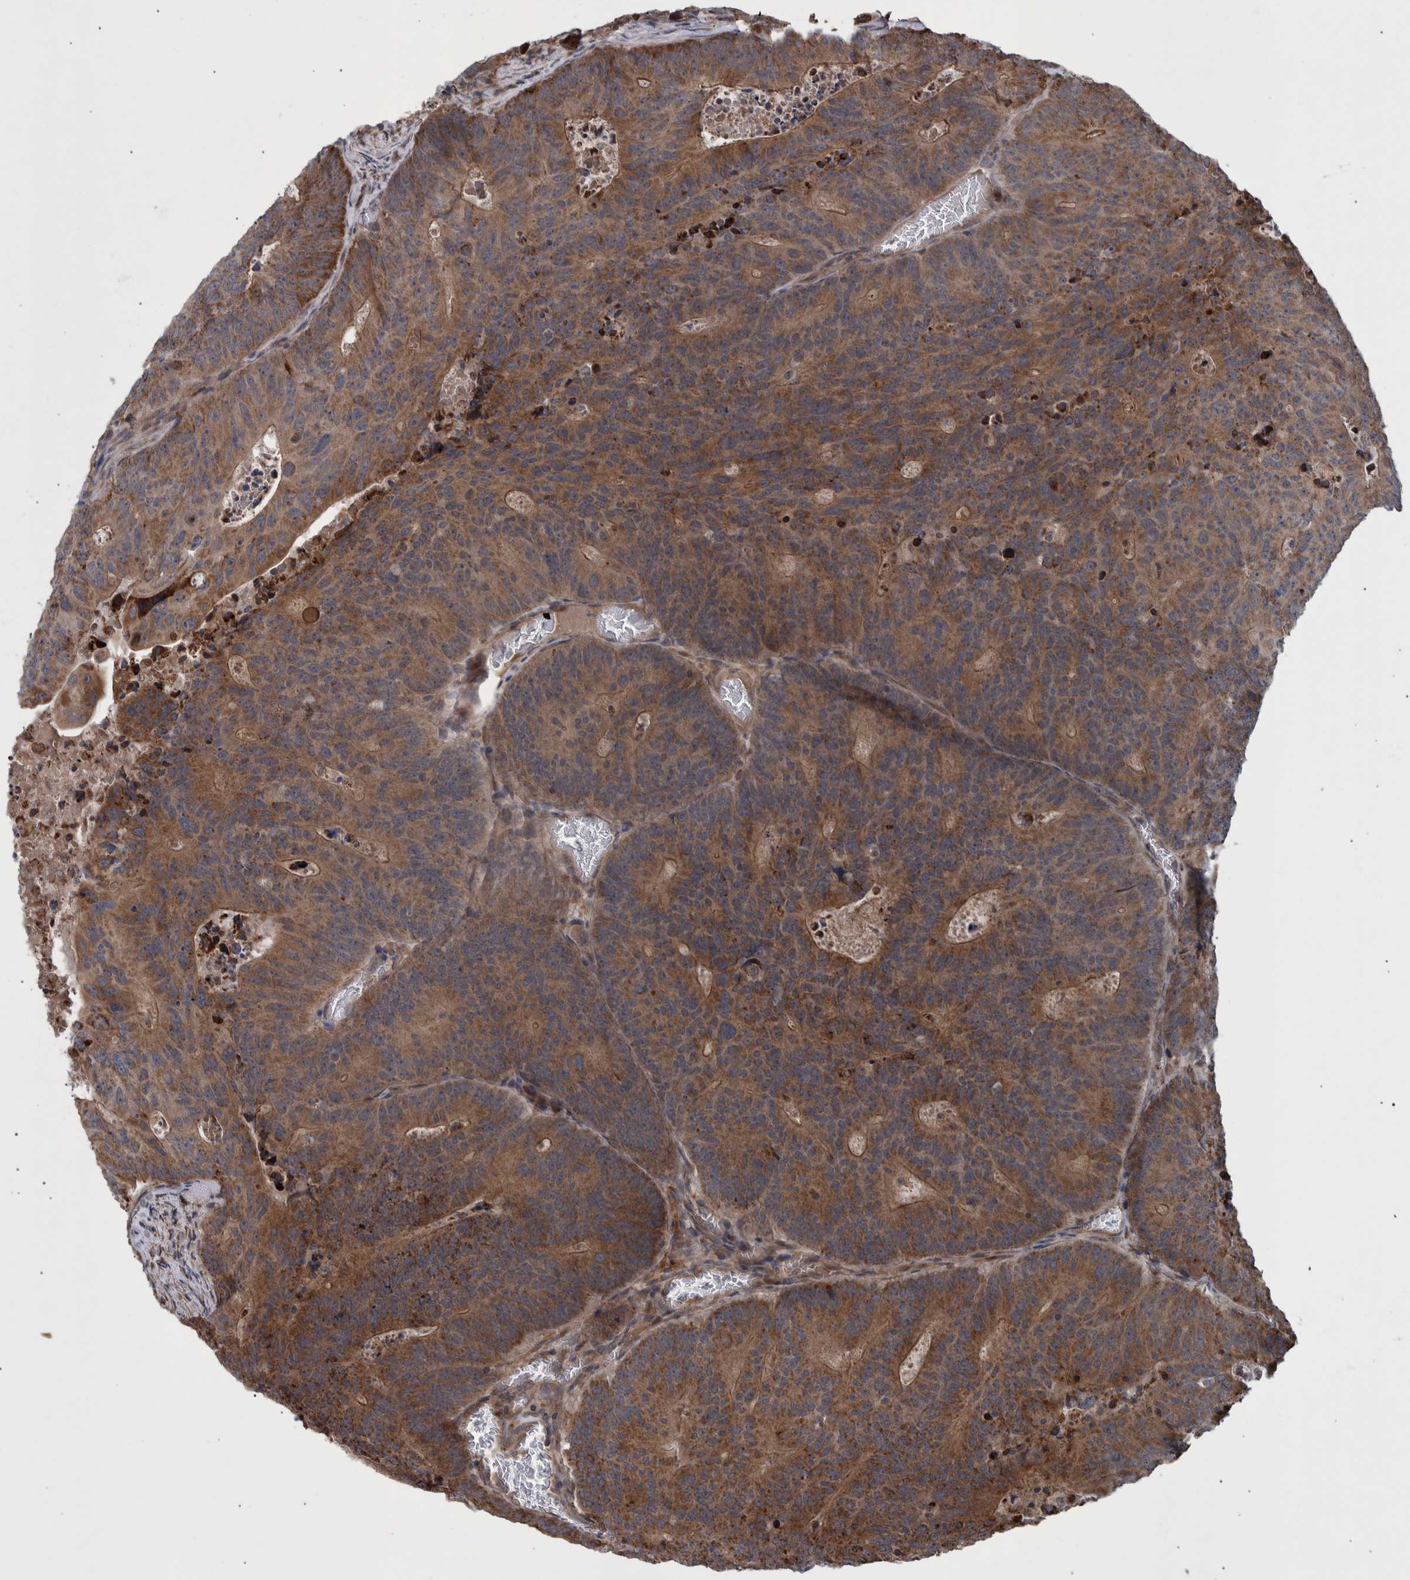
{"staining": {"intensity": "moderate", "quantity": ">75%", "location": "cytoplasmic/membranous"}, "tissue": "colorectal cancer", "cell_type": "Tumor cells", "image_type": "cancer", "snomed": [{"axis": "morphology", "description": "Adenocarcinoma, NOS"}, {"axis": "topography", "description": "Colon"}], "caption": "IHC micrograph of neoplastic tissue: colorectal adenocarcinoma stained using IHC displays medium levels of moderate protein expression localized specifically in the cytoplasmic/membranous of tumor cells, appearing as a cytoplasmic/membranous brown color.", "gene": "B3GNTL1", "patient": {"sex": "male", "age": 87}}